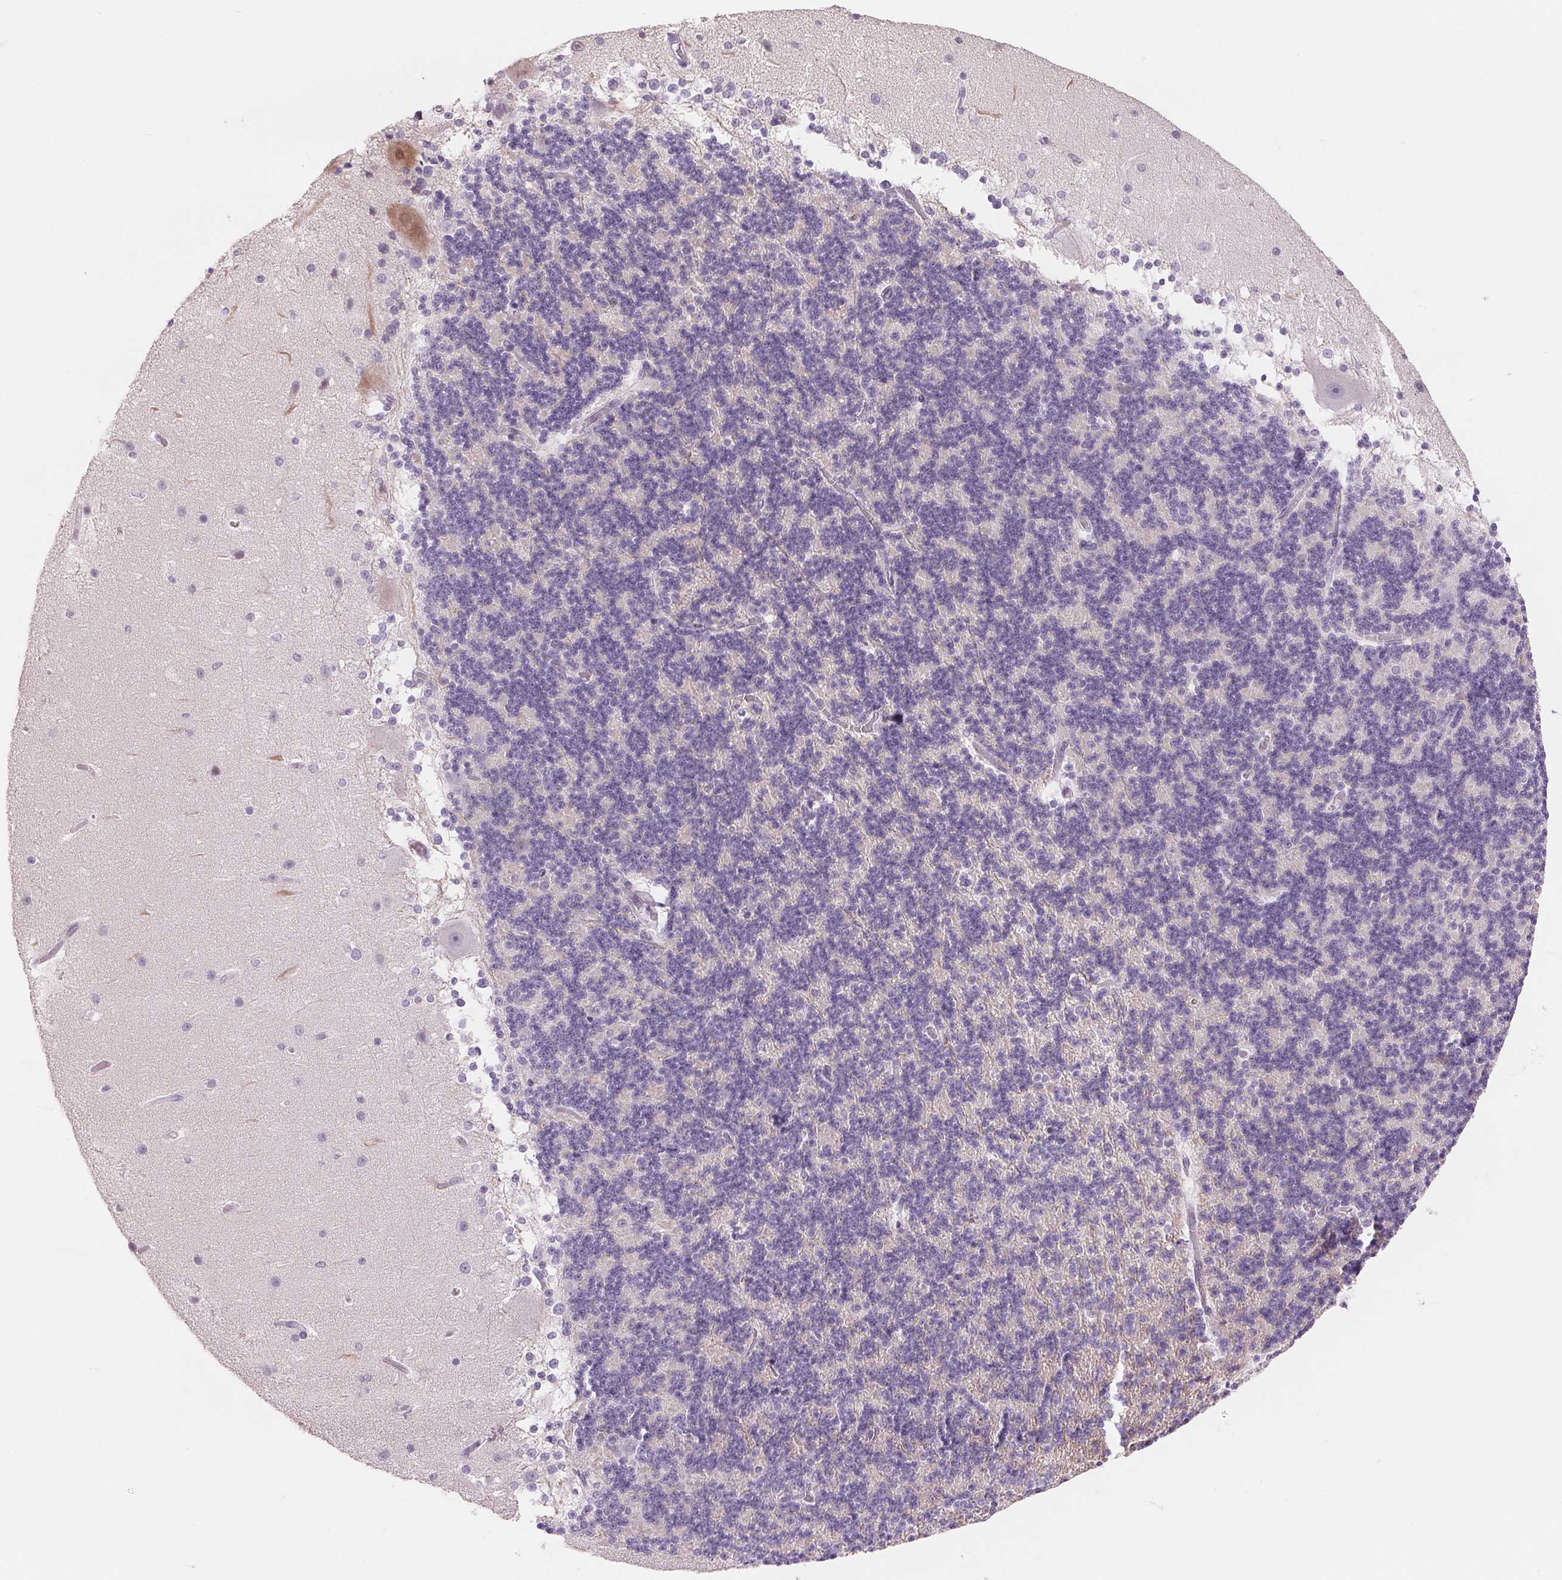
{"staining": {"intensity": "negative", "quantity": "none", "location": "none"}, "tissue": "cerebellum", "cell_type": "Cells in granular layer", "image_type": "normal", "snomed": [{"axis": "morphology", "description": "Normal tissue, NOS"}, {"axis": "topography", "description": "Cerebellum"}], "caption": "The image shows no staining of cells in granular layer in benign cerebellum.", "gene": "CCDC168", "patient": {"sex": "female", "age": 19}}